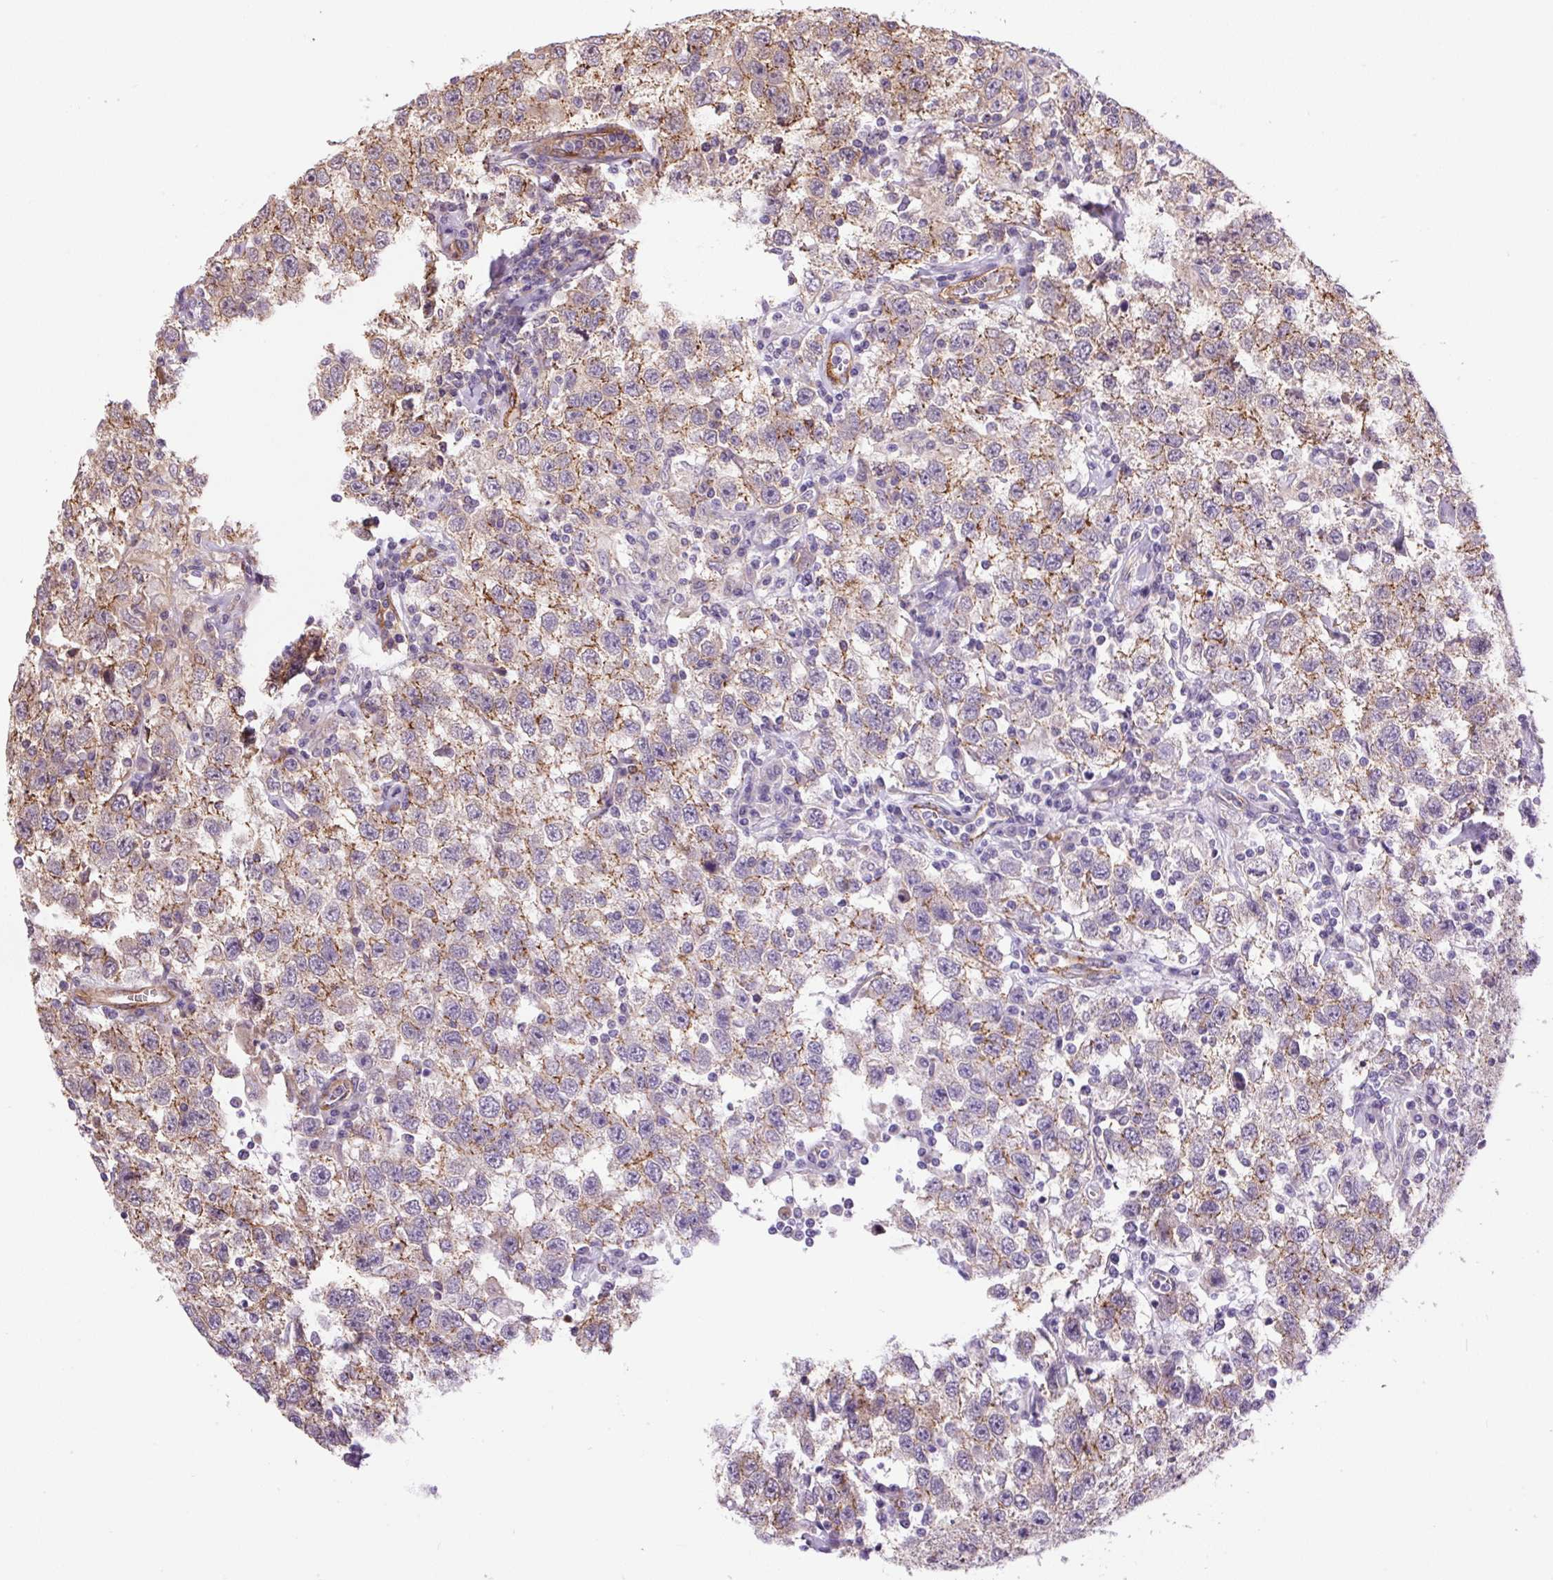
{"staining": {"intensity": "moderate", "quantity": "<25%", "location": "cytoplasmic/membranous"}, "tissue": "testis cancer", "cell_type": "Tumor cells", "image_type": "cancer", "snomed": [{"axis": "morphology", "description": "Seminoma, NOS"}, {"axis": "topography", "description": "Testis"}], "caption": "Immunohistochemistry (IHC) (DAB) staining of human testis cancer (seminoma) displays moderate cytoplasmic/membranous protein positivity in approximately <25% of tumor cells. The staining is performed using DAB brown chromogen to label protein expression. The nuclei are counter-stained blue using hematoxylin.", "gene": "SEPTIN10", "patient": {"sex": "male", "age": 41}}